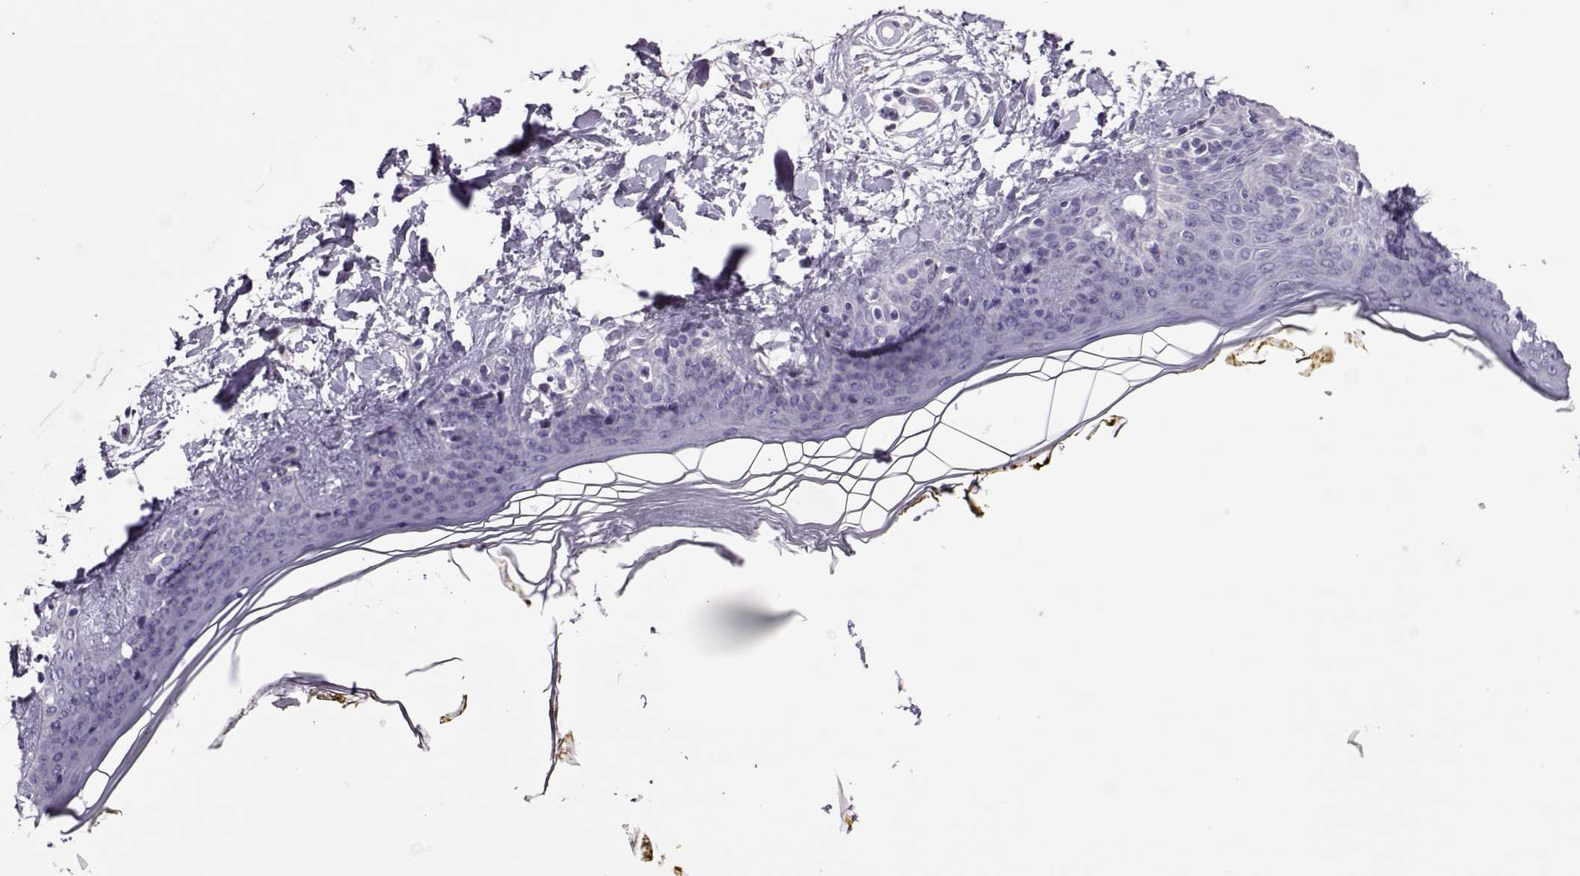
{"staining": {"intensity": "negative", "quantity": "none", "location": "none"}, "tissue": "skin", "cell_type": "Fibroblasts", "image_type": "normal", "snomed": [{"axis": "morphology", "description": "Normal tissue, NOS"}, {"axis": "topography", "description": "Skin"}], "caption": "High magnification brightfield microscopy of unremarkable skin stained with DAB (3,3'-diaminobenzidine) (brown) and counterstained with hematoxylin (blue): fibroblasts show no significant positivity. (Brightfield microscopy of DAB (3,3'-diaminobenzidine) immunohistochemistry at high magnification).", "gene": "LINGO1", "patient": {"sex": "female", "age": 34}}